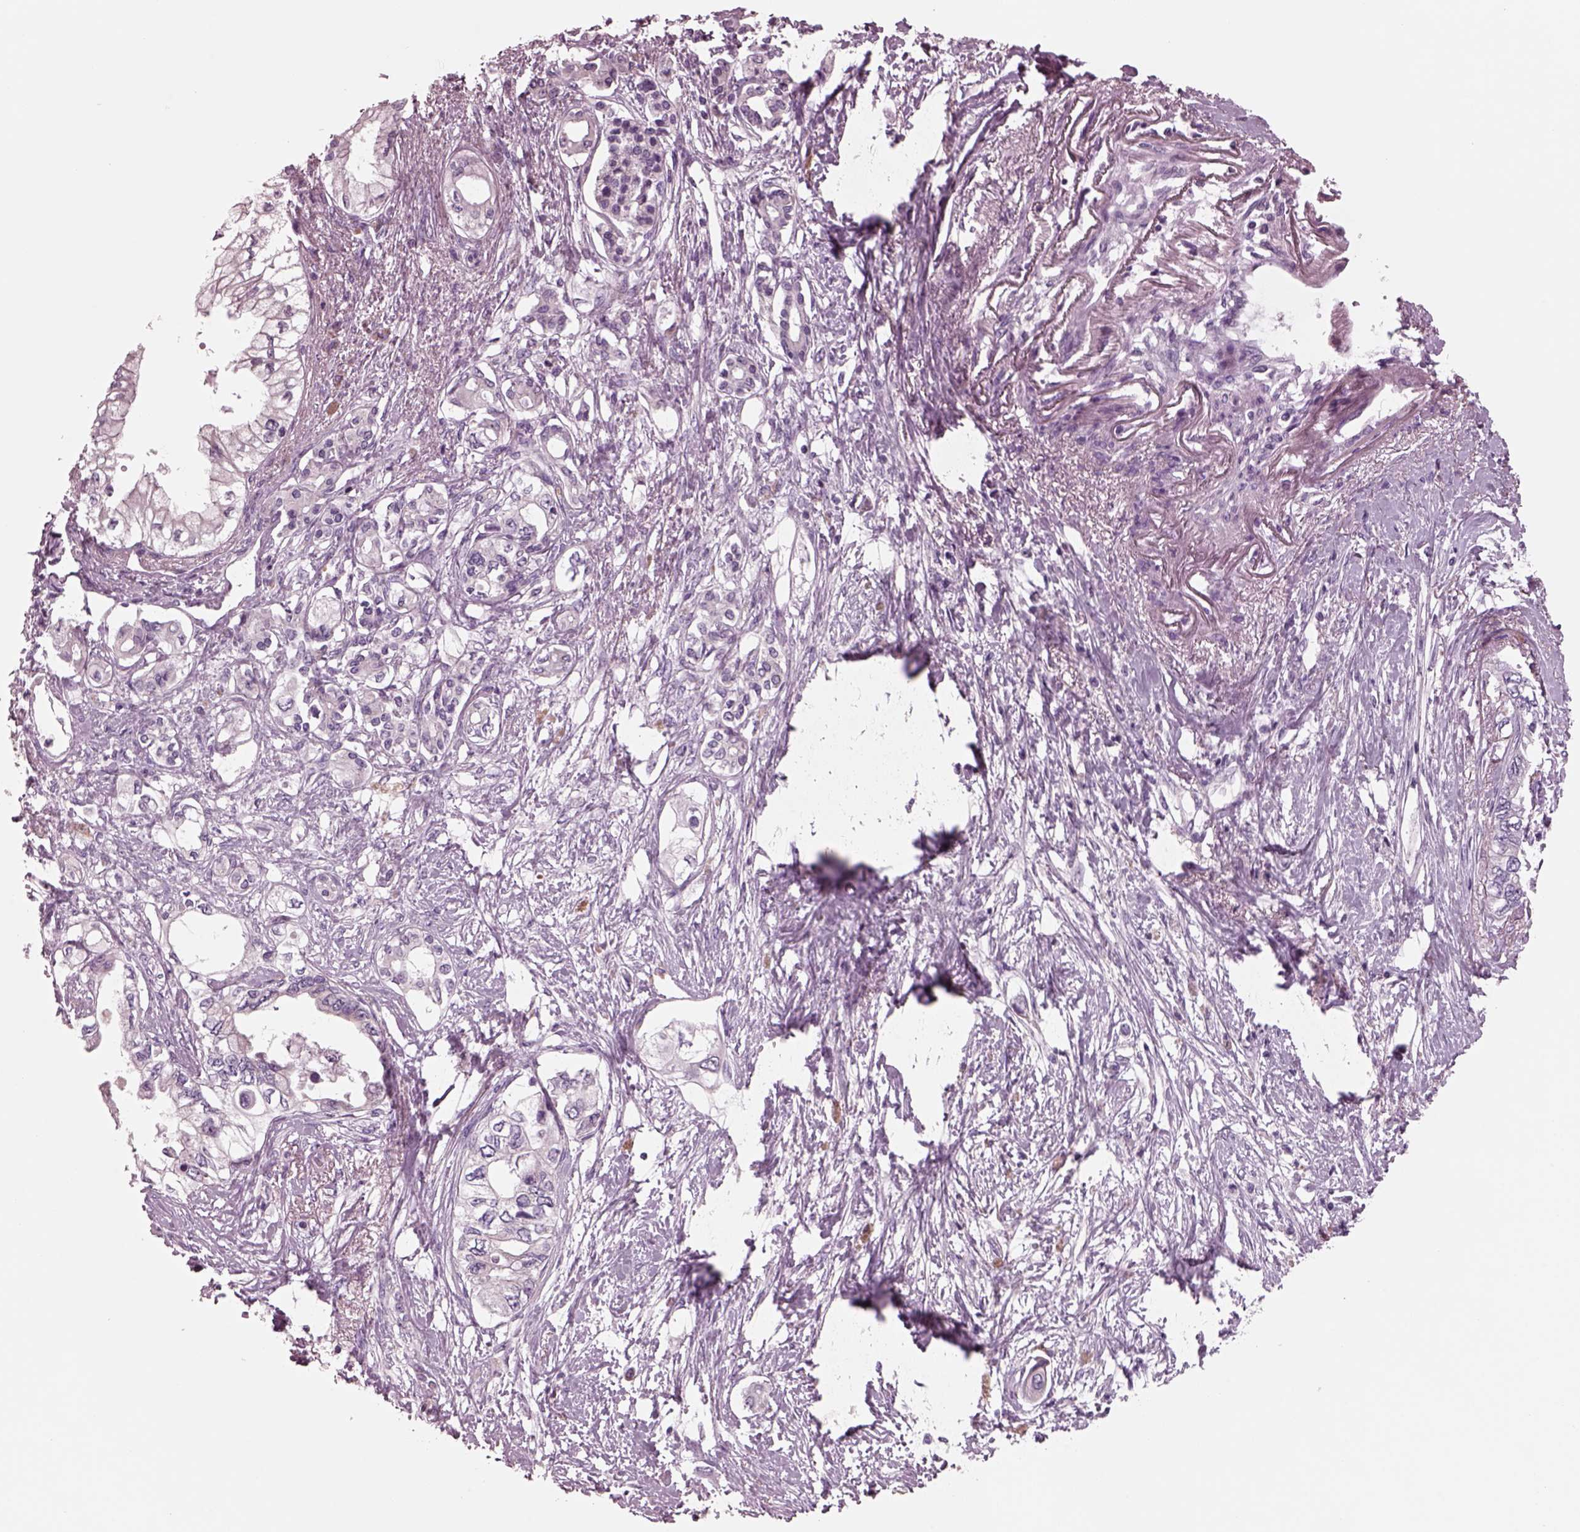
{"staining": {"intensity": "negative", "quantity": "none", "location": "none"}, "tissue": "pancreatic cancer", "cell_type": "Tumor cells", "image_type": "cancer", "snomed": [{"axis": "morphology", "description": "Adenocarcinoma, NOS"}, {"axis": "topography", "description": "Pancreas"}], "caption": "A high-resolution histopathology image shows immunohistochemistry (IHC) staining of pancreatic adenocarcinoma, which displays no significant staining in tumor cells.", "gene": "AP4M1", "patient": {"sex": "female", "age": 63}}